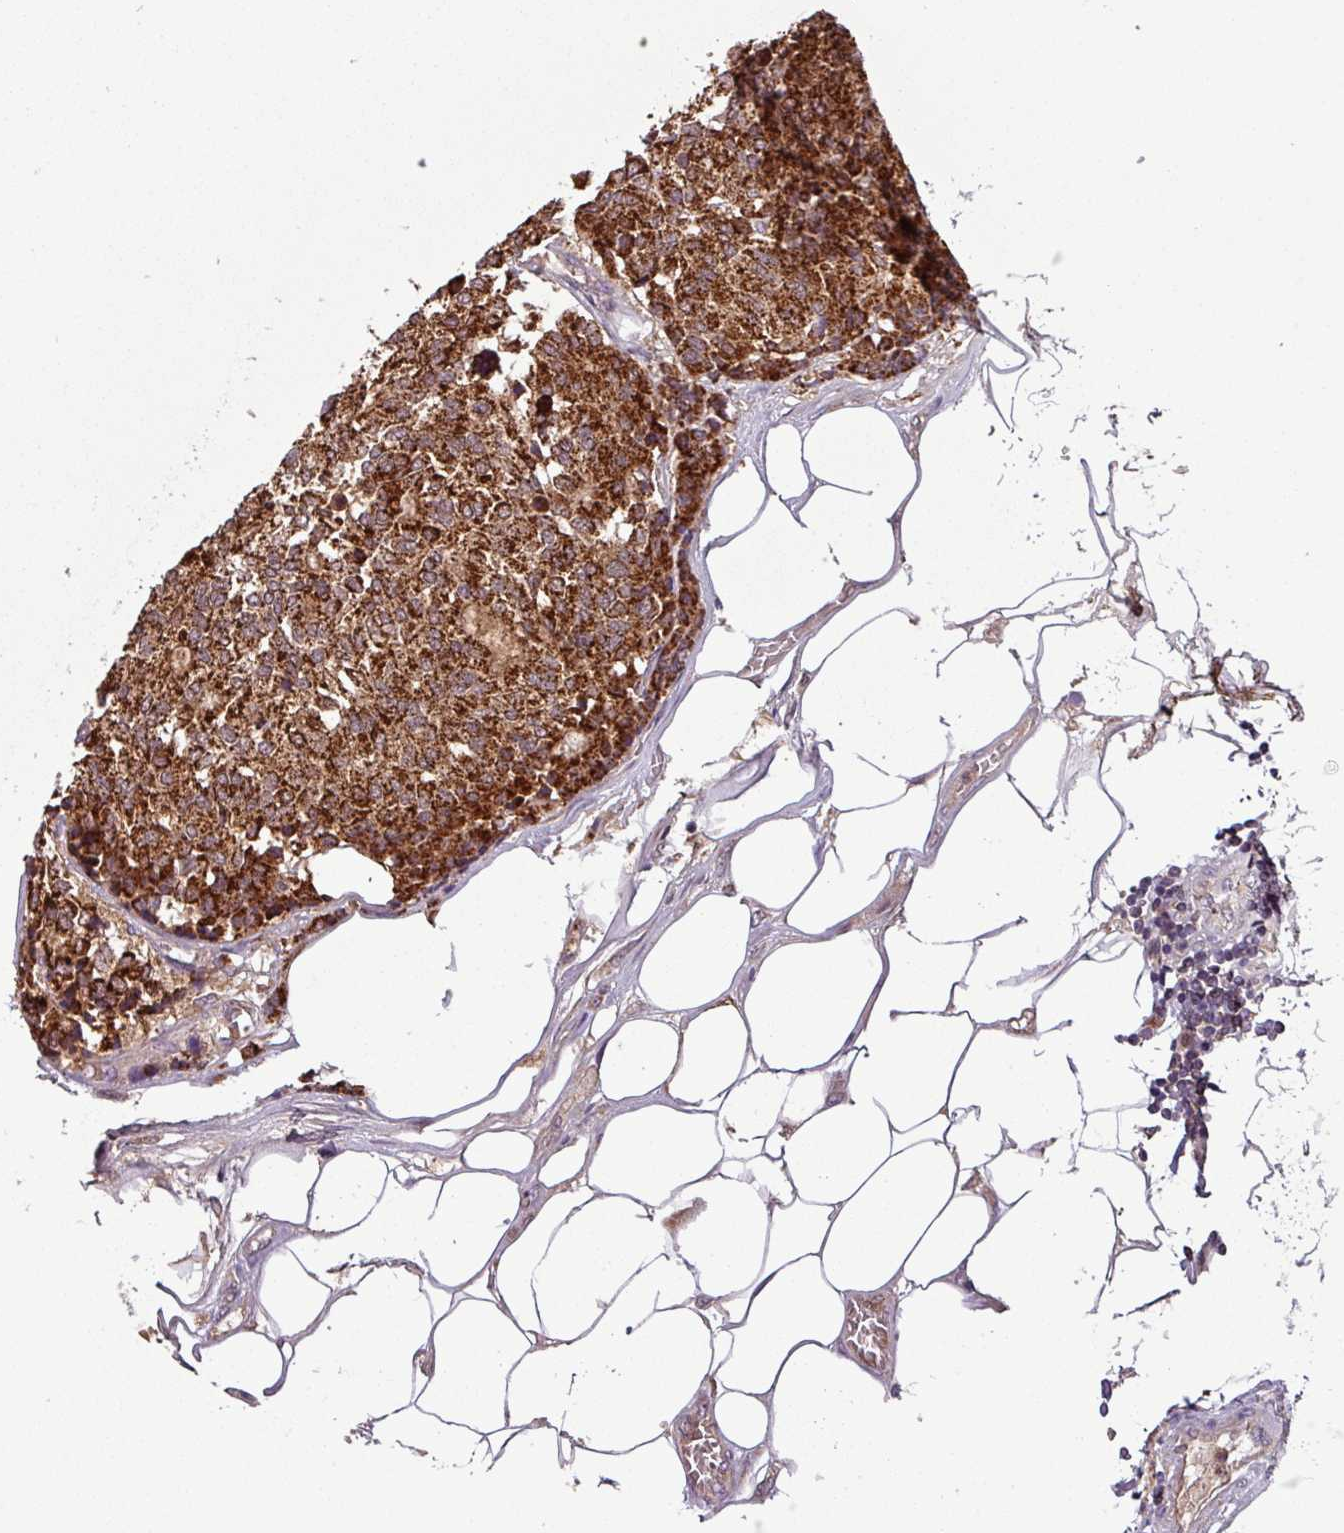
{"staining": {"intensity": "strong", "quantity": ">75%", "location": "cytoplasmic/membranous"}, "tissue": "carcinoid", "cell_type": "Tumor cells", "image_type": "cancer", "snomed": [{"axis": "morphology", "description": "Carcinoid, malignant, NOS"}, {"axis": "topography", "description": "Pancreas"}], "caption": "There is high levels of strong cytoplasmic/membranous positivity in tumor cells of carcinoid, as demonstrated by immunohistochemical staining (brown color).", "gene": "MCTP2", "patient": {"sex": "female", "age": 54}}